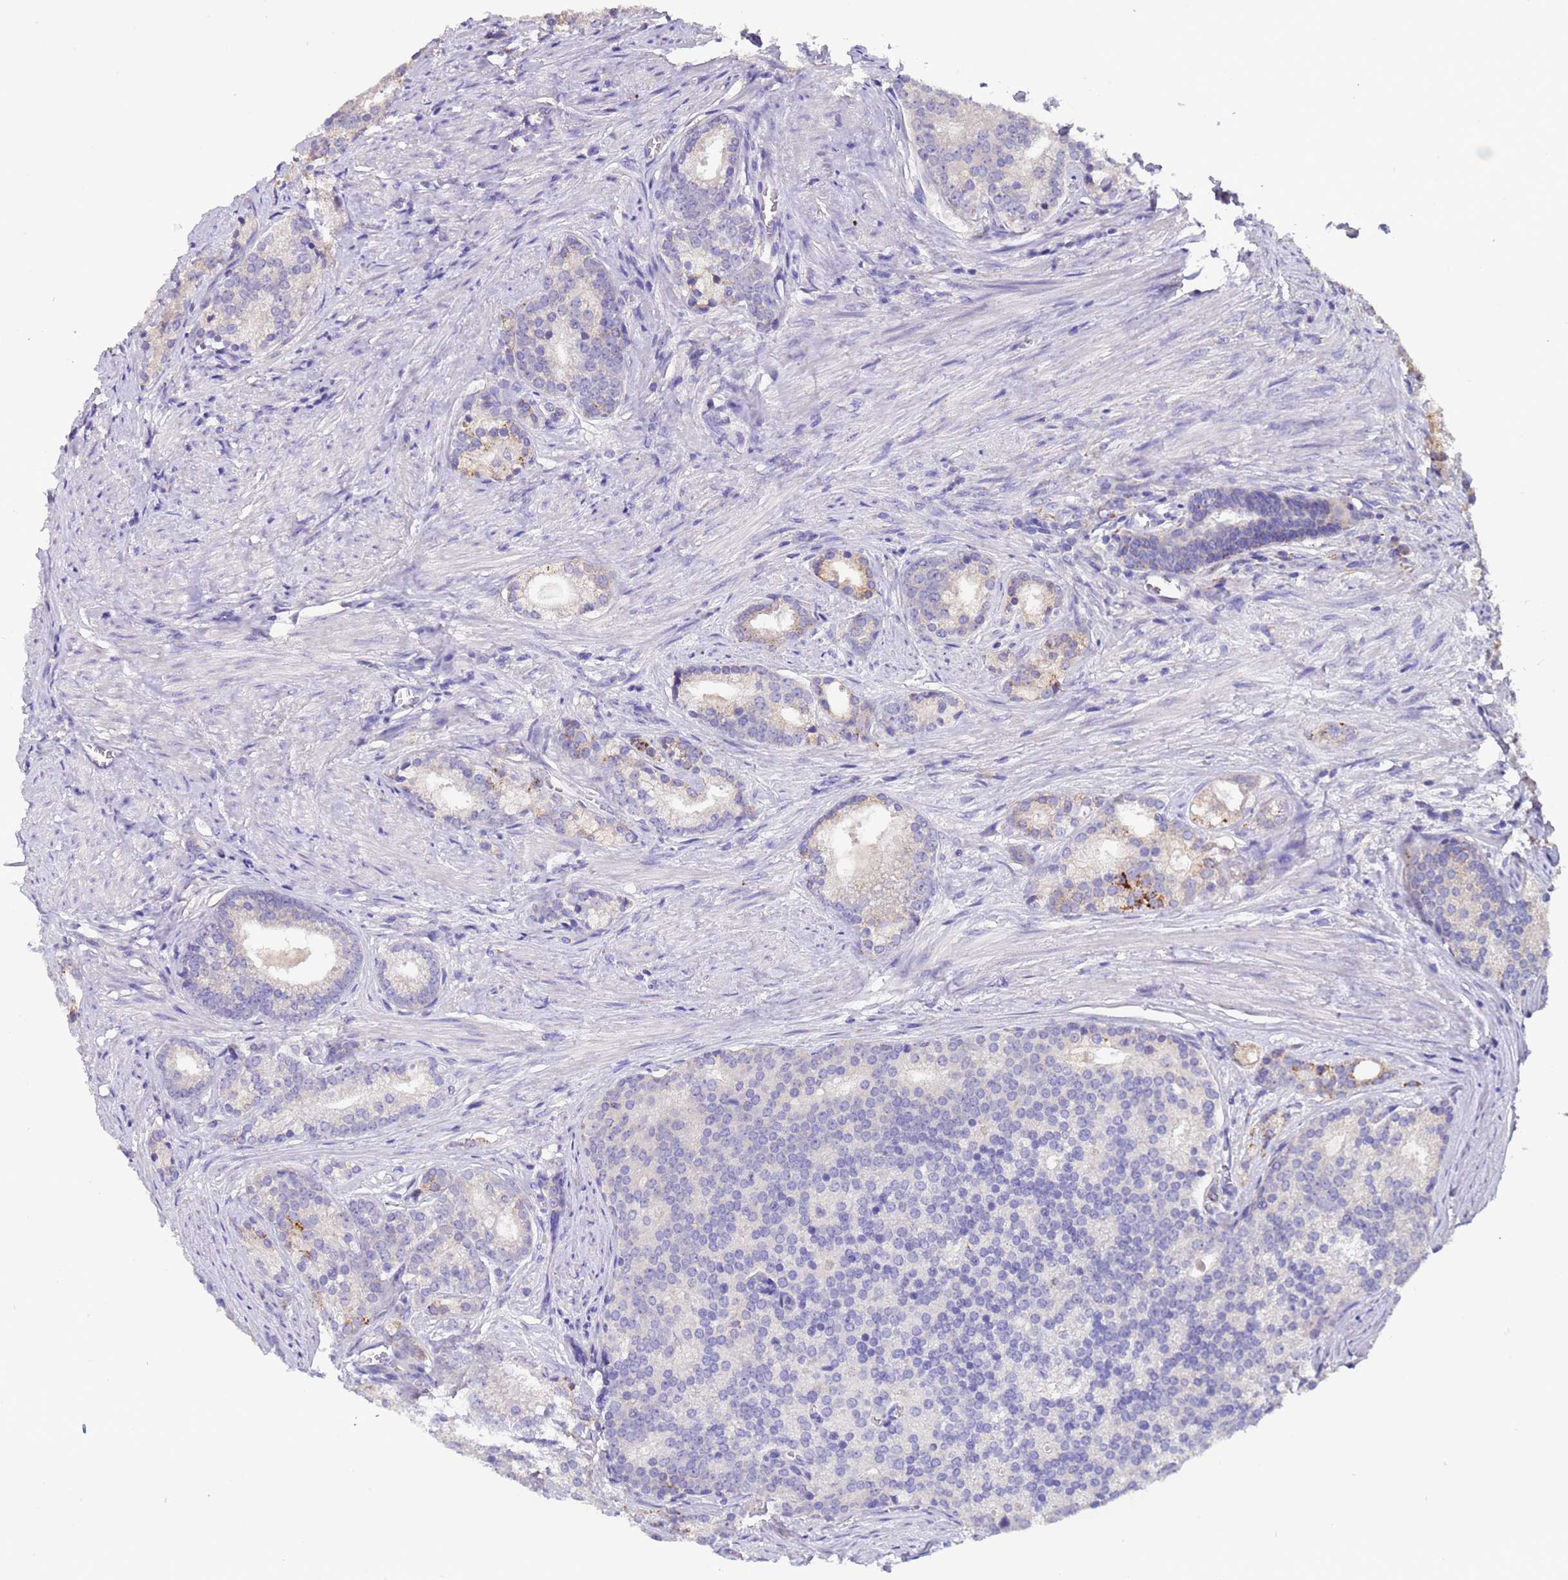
{"staining": {"intensity": "moderate", "quantity": "<25%", "location": "cytoplasmic/membranous"}, "tissue": "prostate cancer", "cell_type": "Tumor cells", "image_type": "cancer", "snomed": [{"axis": "morphology", "description": "Adenocarcinoma, Low grade"}, {"axis": "topography", "description": "Prostate"}], "caption": "Immunohistochemistry (IHC) (DAB) staining of human prostate cancer displays moderate cytoplasmic/membranous protein positivity in about <25% of tumor cells.", "gene": "SLC24A3", "patient": {"sex": "male", "age": 71}}